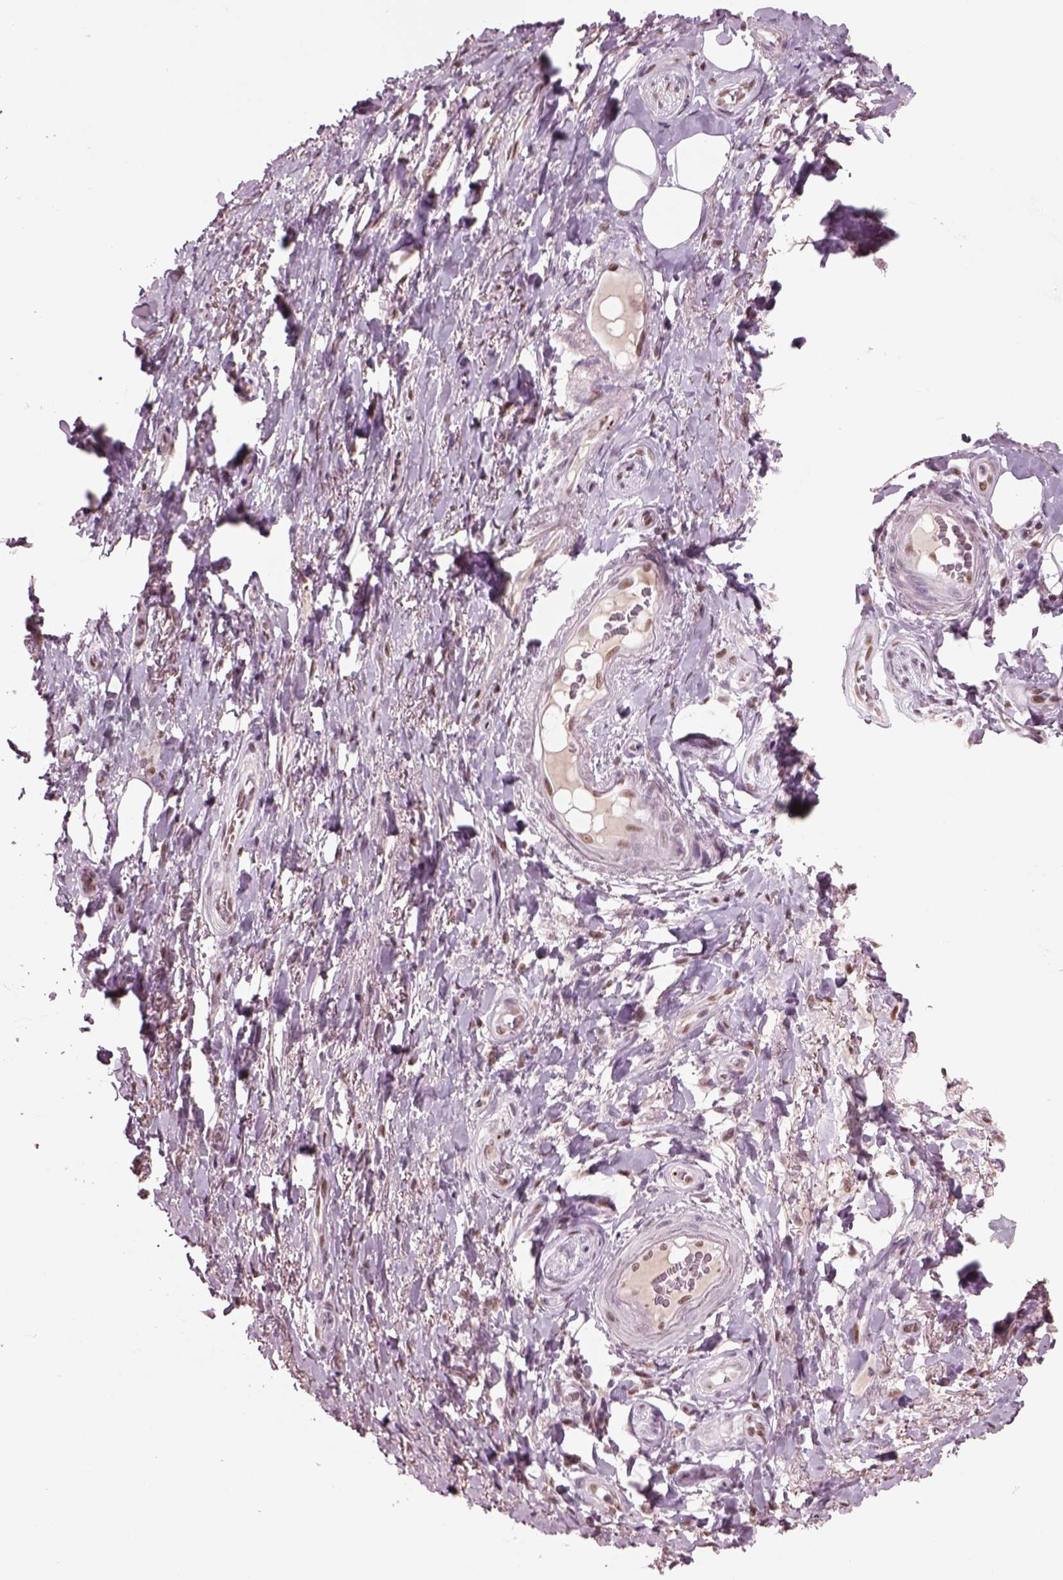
{"staining": {"intensity": "moderate", "quantity": "25%-75%", "location": "nuclear"}, "tissue": "adipose tissue", "cell_type": "Adipocytes", "image_type": "normal", "snomed": [{"axis": "morphology", "description": "Normal tissue, NOS"}, {"axis": "topography", "description": "Anal"}, {"axis": "topography", "description": "Peripheral nerve tissue"}], "caption": "Protein expression analysis of normal adipose tissue displays moderate nuclear staining in about 25%-75% of adipocytes.", "gene": "SEPHS1", "patient": {"sex": "male", "age": 53}}